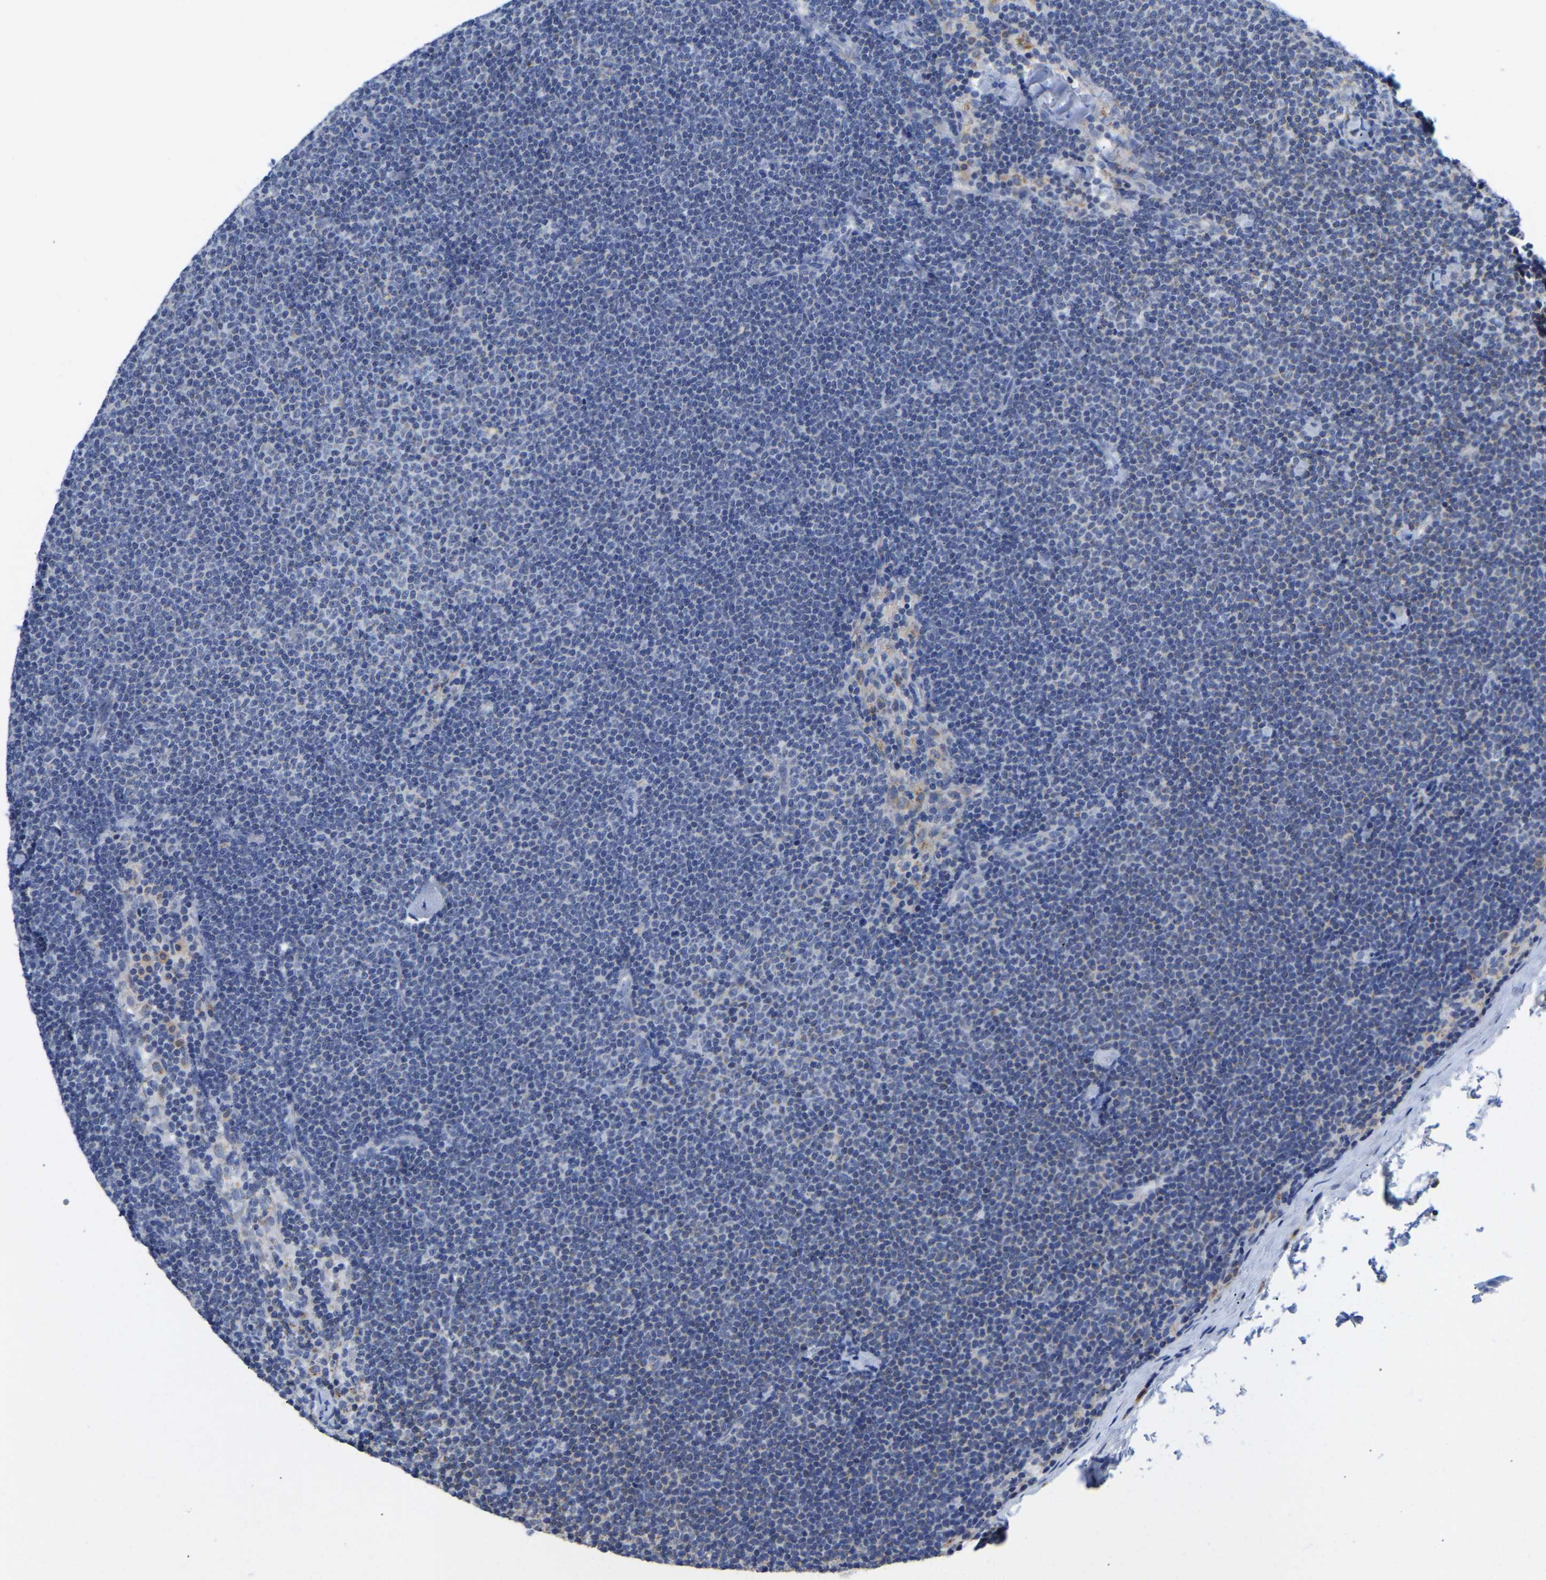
{"staining": {"intensity": "negative", "quantity": "none", "location": "none"}, "tissue": "lymphoma", "cell_type": "Tumor cells", "image_type": "cancer", "snomed": [{"axis": "morphology", "description": "Malignant lymphoma, non-Hodgkin's type, Low grade"}, {"axis": "topography", "description": "Lymph node"}], "caption": "Immunohistochemical staining of lymphoma reveals no significant staining in tumor cells.", "gene": "ETFA", "patient": {"sex": "female", "age": 53}}